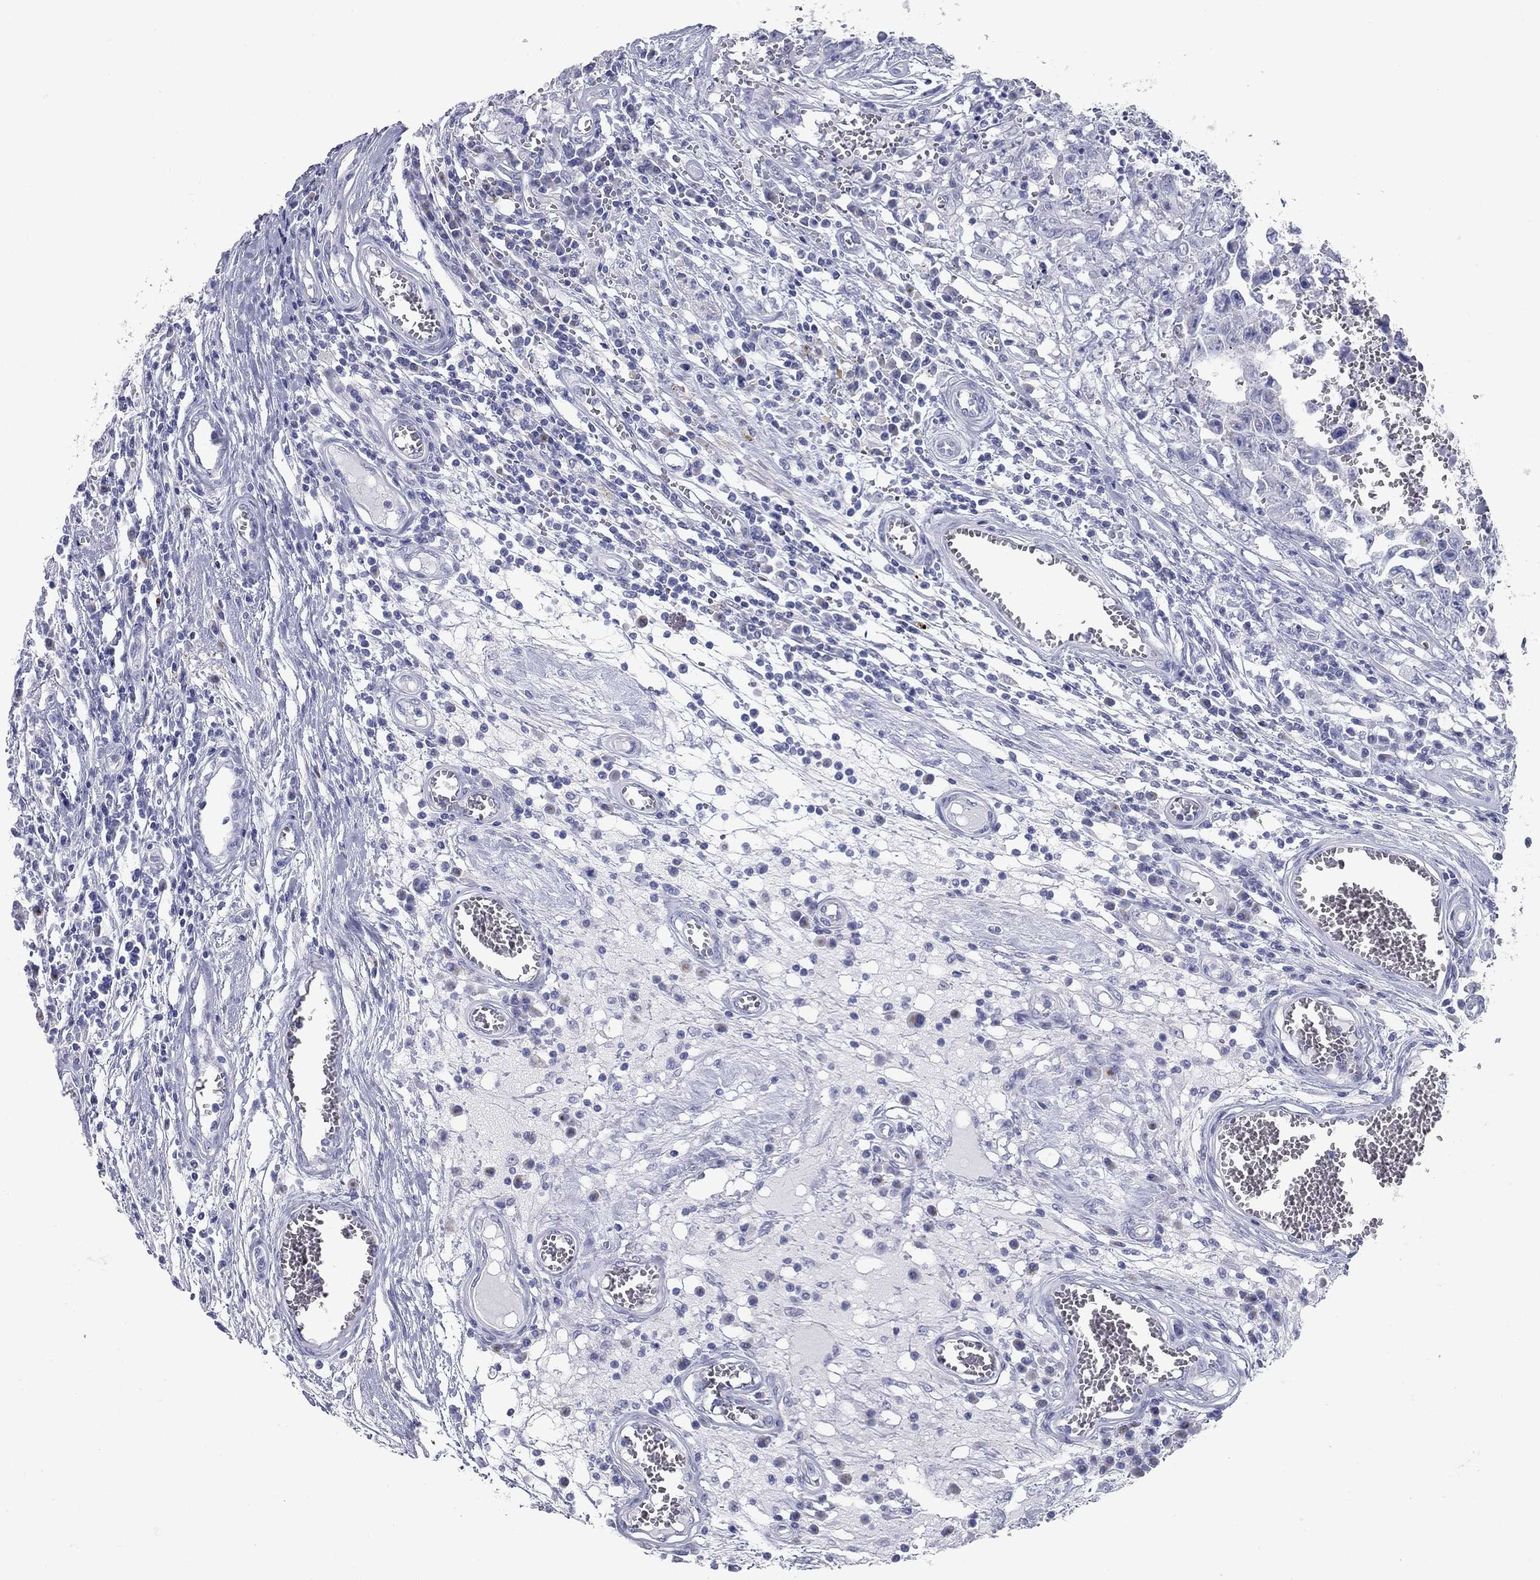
{"staining": {"intensity": "negative", "quantity": "none", "location": "none"}, "tissue": "testis cancer", "cell_type": "Tumor cells", "image_type": "cancer", "snomed": [{"axis": "morphology", "description": "Carcinoma, Embryonal, NOS"}, {"axis": "topography", "description": "Testis"}], "caption": "This is a histopathology image of immunohistochemistry (IHC) staining of embryonal carcinoma (testis), which shows no staining in tumor cells.", "gene": "TAC1", "patient": {"sex": "male", "age": 36}}